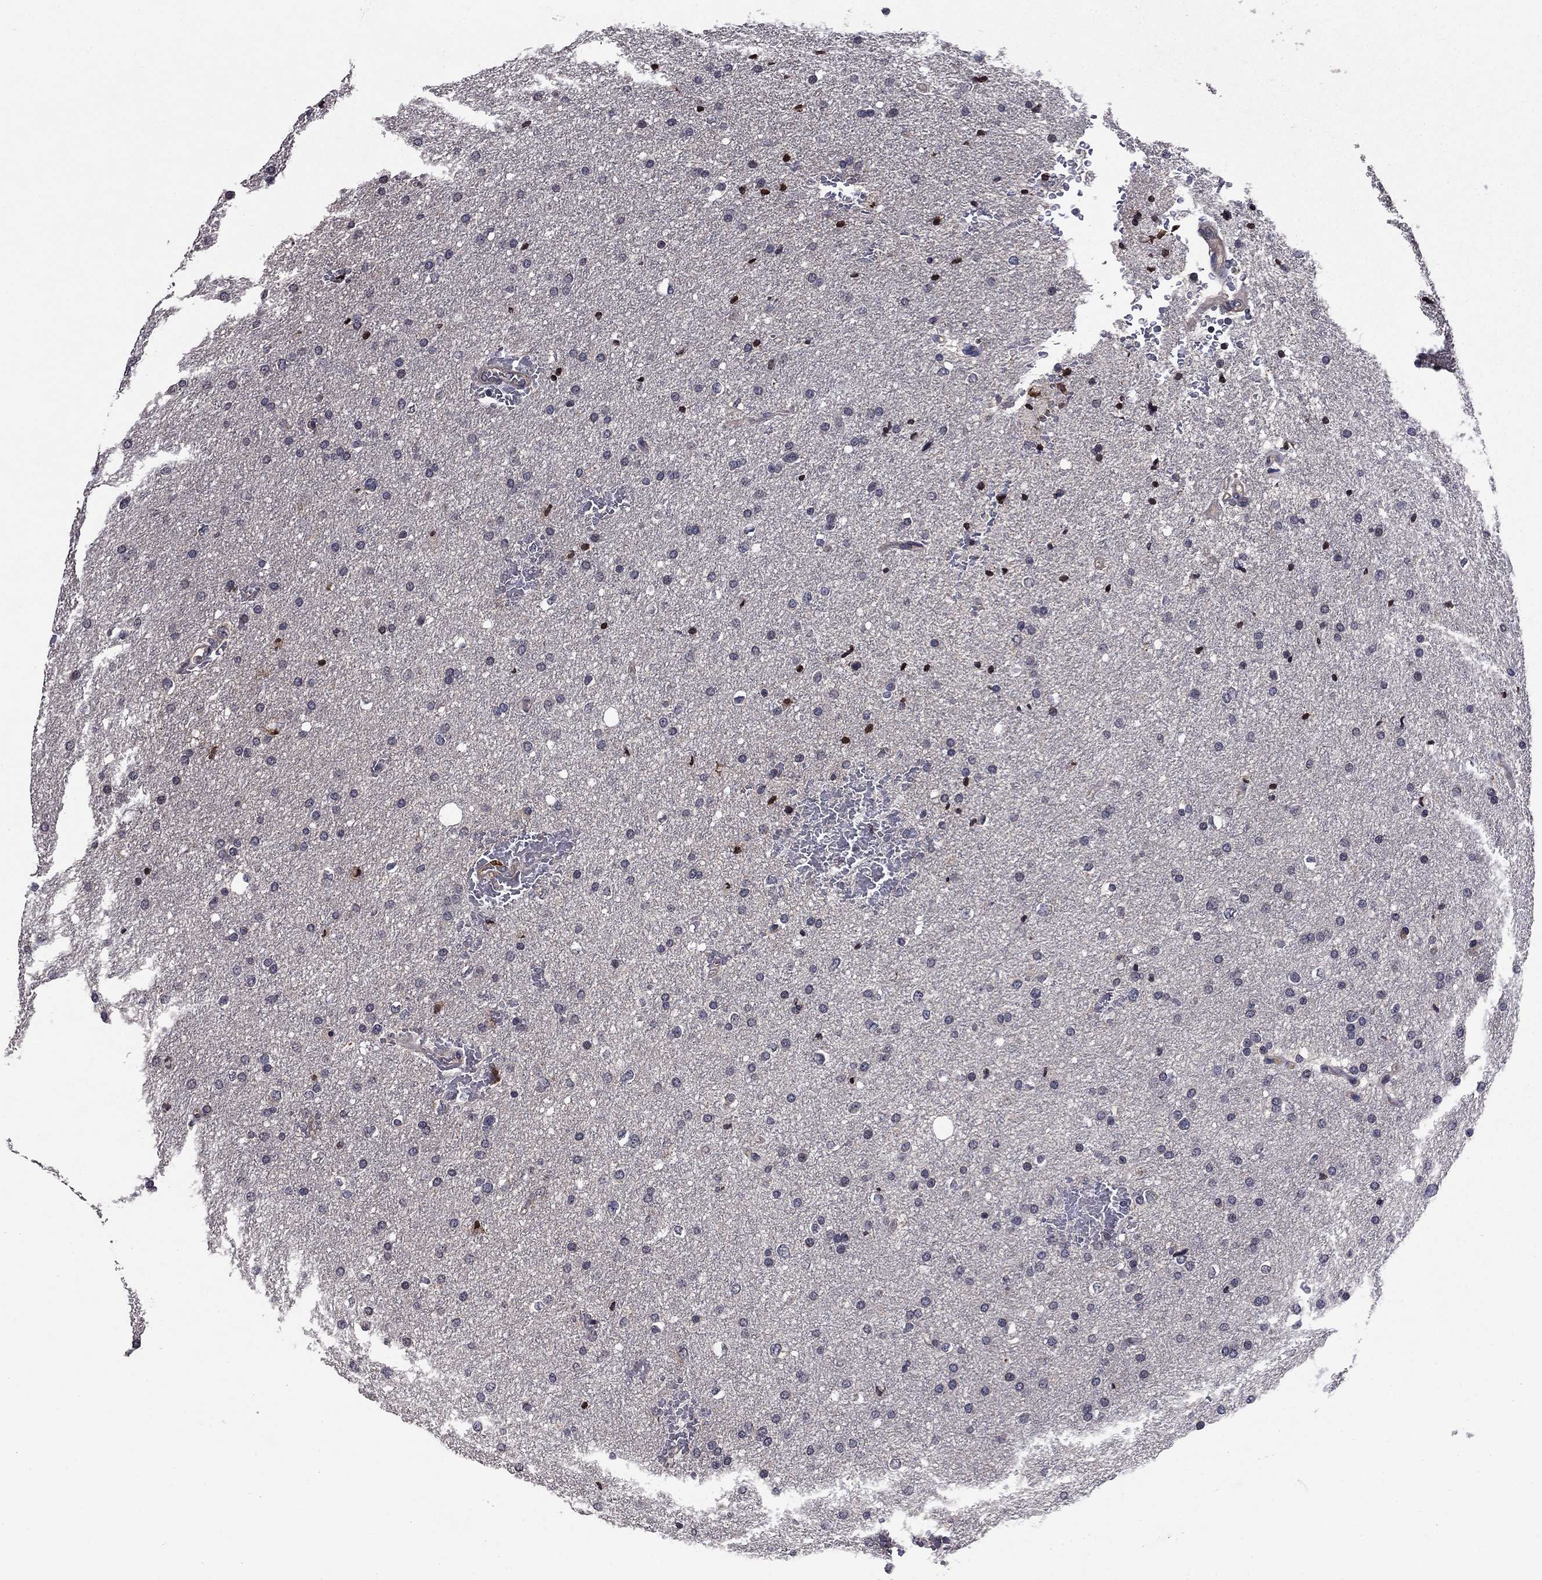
{"staining": {"intensity": "negative", "quantity": "none", "location": "none"}, "tissue": "glioma", "cell_type": "Tumor cells", "image_type": "cancer", "snomed": [{"axis": "morphology", "description": "Glioma, malignant, Low grade"}, {"axis": "topography", "description": "Brain"}], "caption": "There is no significant expression in tumor cells of malignant low-grade glioma. (Immunohistochemistry (ihc), brightfield microscopy, high magnification).", "gene": "PROS1", "patient": {"sex": "female", "age": 37}}